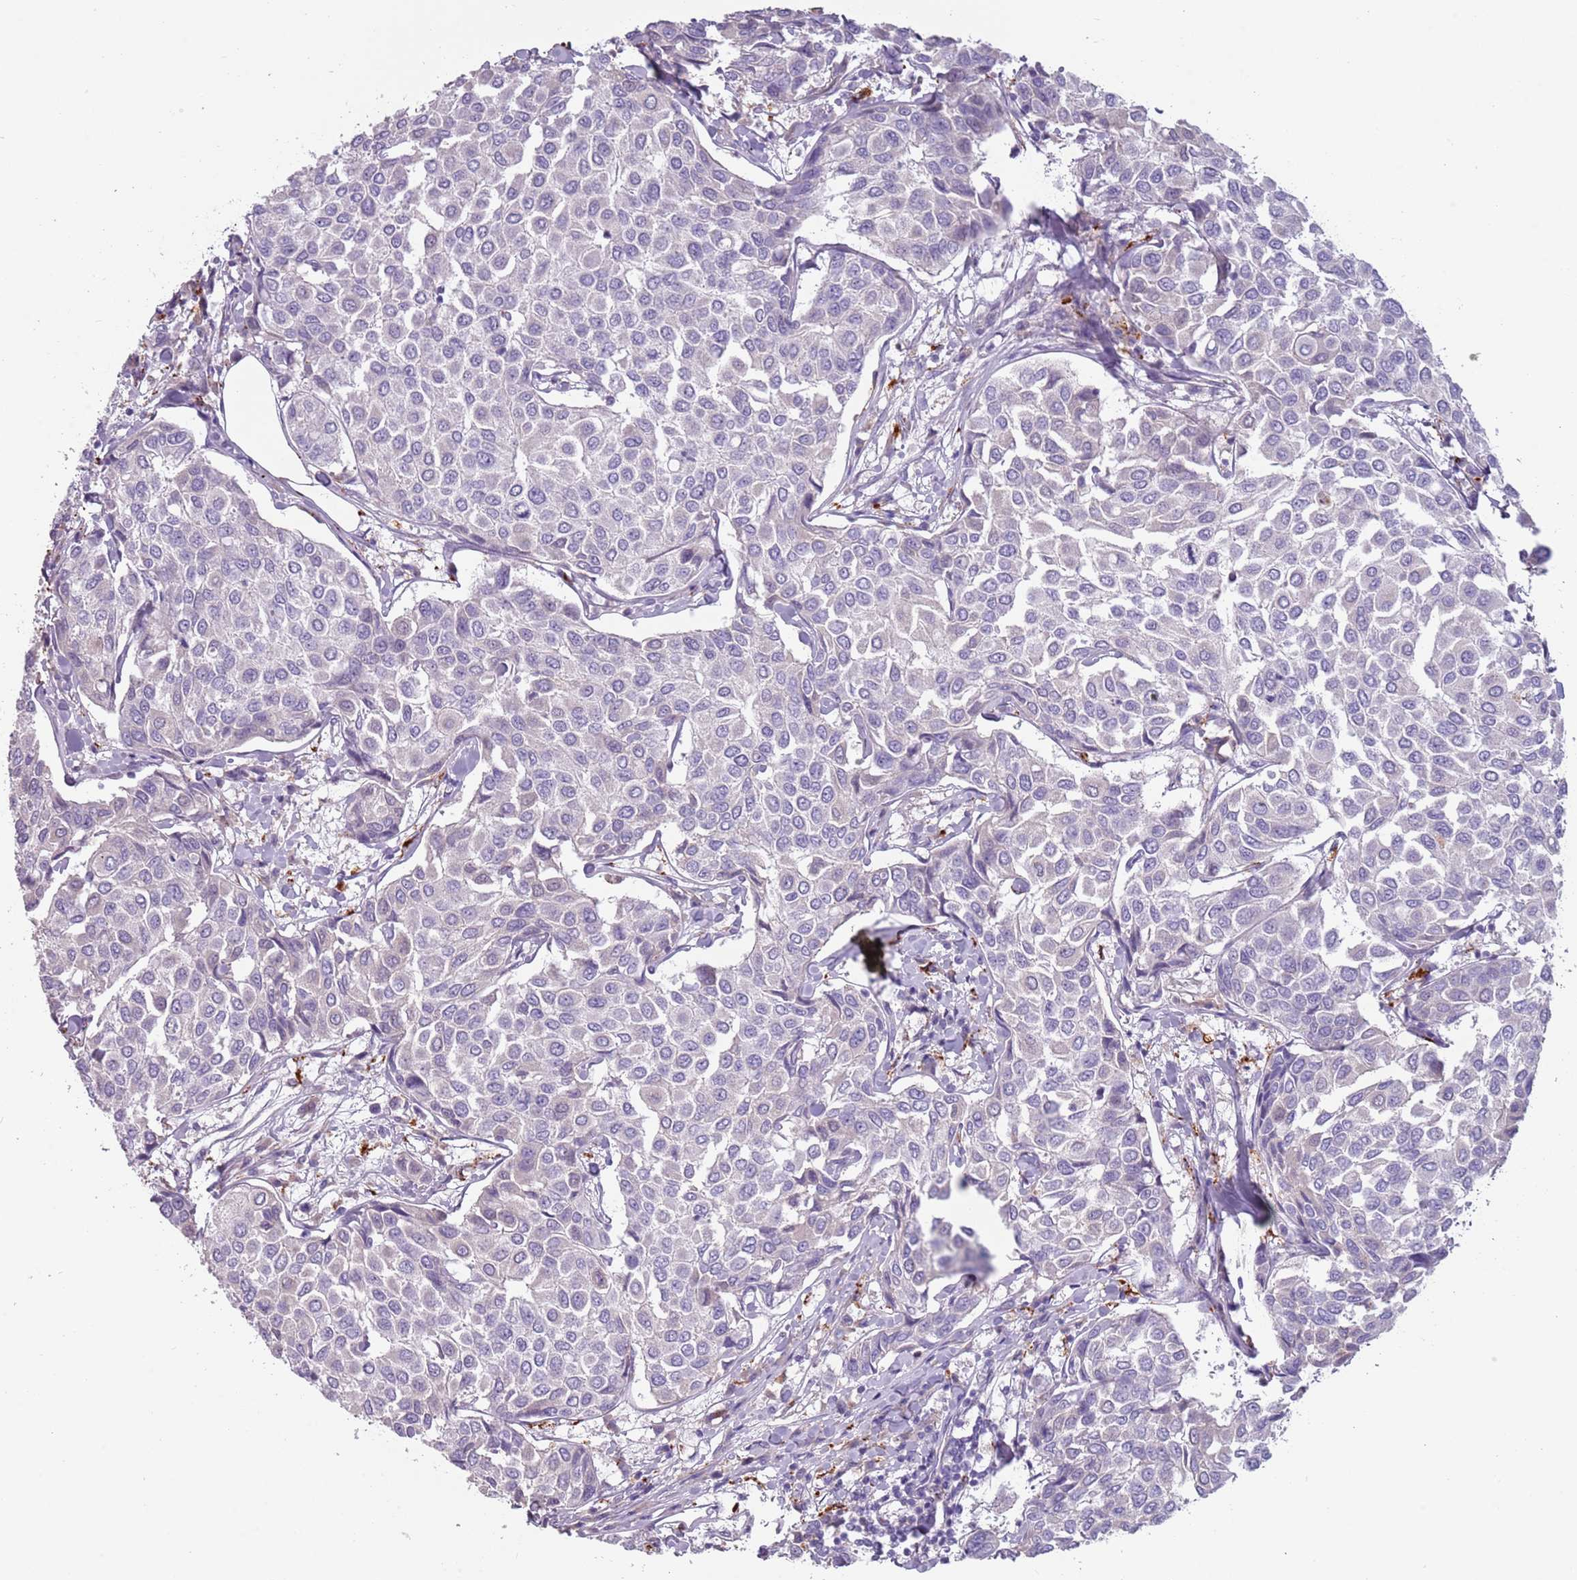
{"staining": {"intensity": "negative", "quantity": "none", "location": "none"}, "tissue": "breast cancer", "cell_type": "Tumor cells", "image_type": "cancer", "snomed": [{"axis": "morphology", "description": "Duct carcinoma"}, {"axis": "topography", "description": "Breast"}], "caption": "High power microscopy micrograph of an immunohistochemistry histopathology image of breast cancer (invasive ductal carcinoma), revealing no significant staining in tumor cells. The staining is performed using DAB (3,3'-diaminobenzidine) brown chromogen with nuclei counter-stained in using hematoxylin.", "gene": "NWD2", "patient": {"sex": "female", "age": 55}}